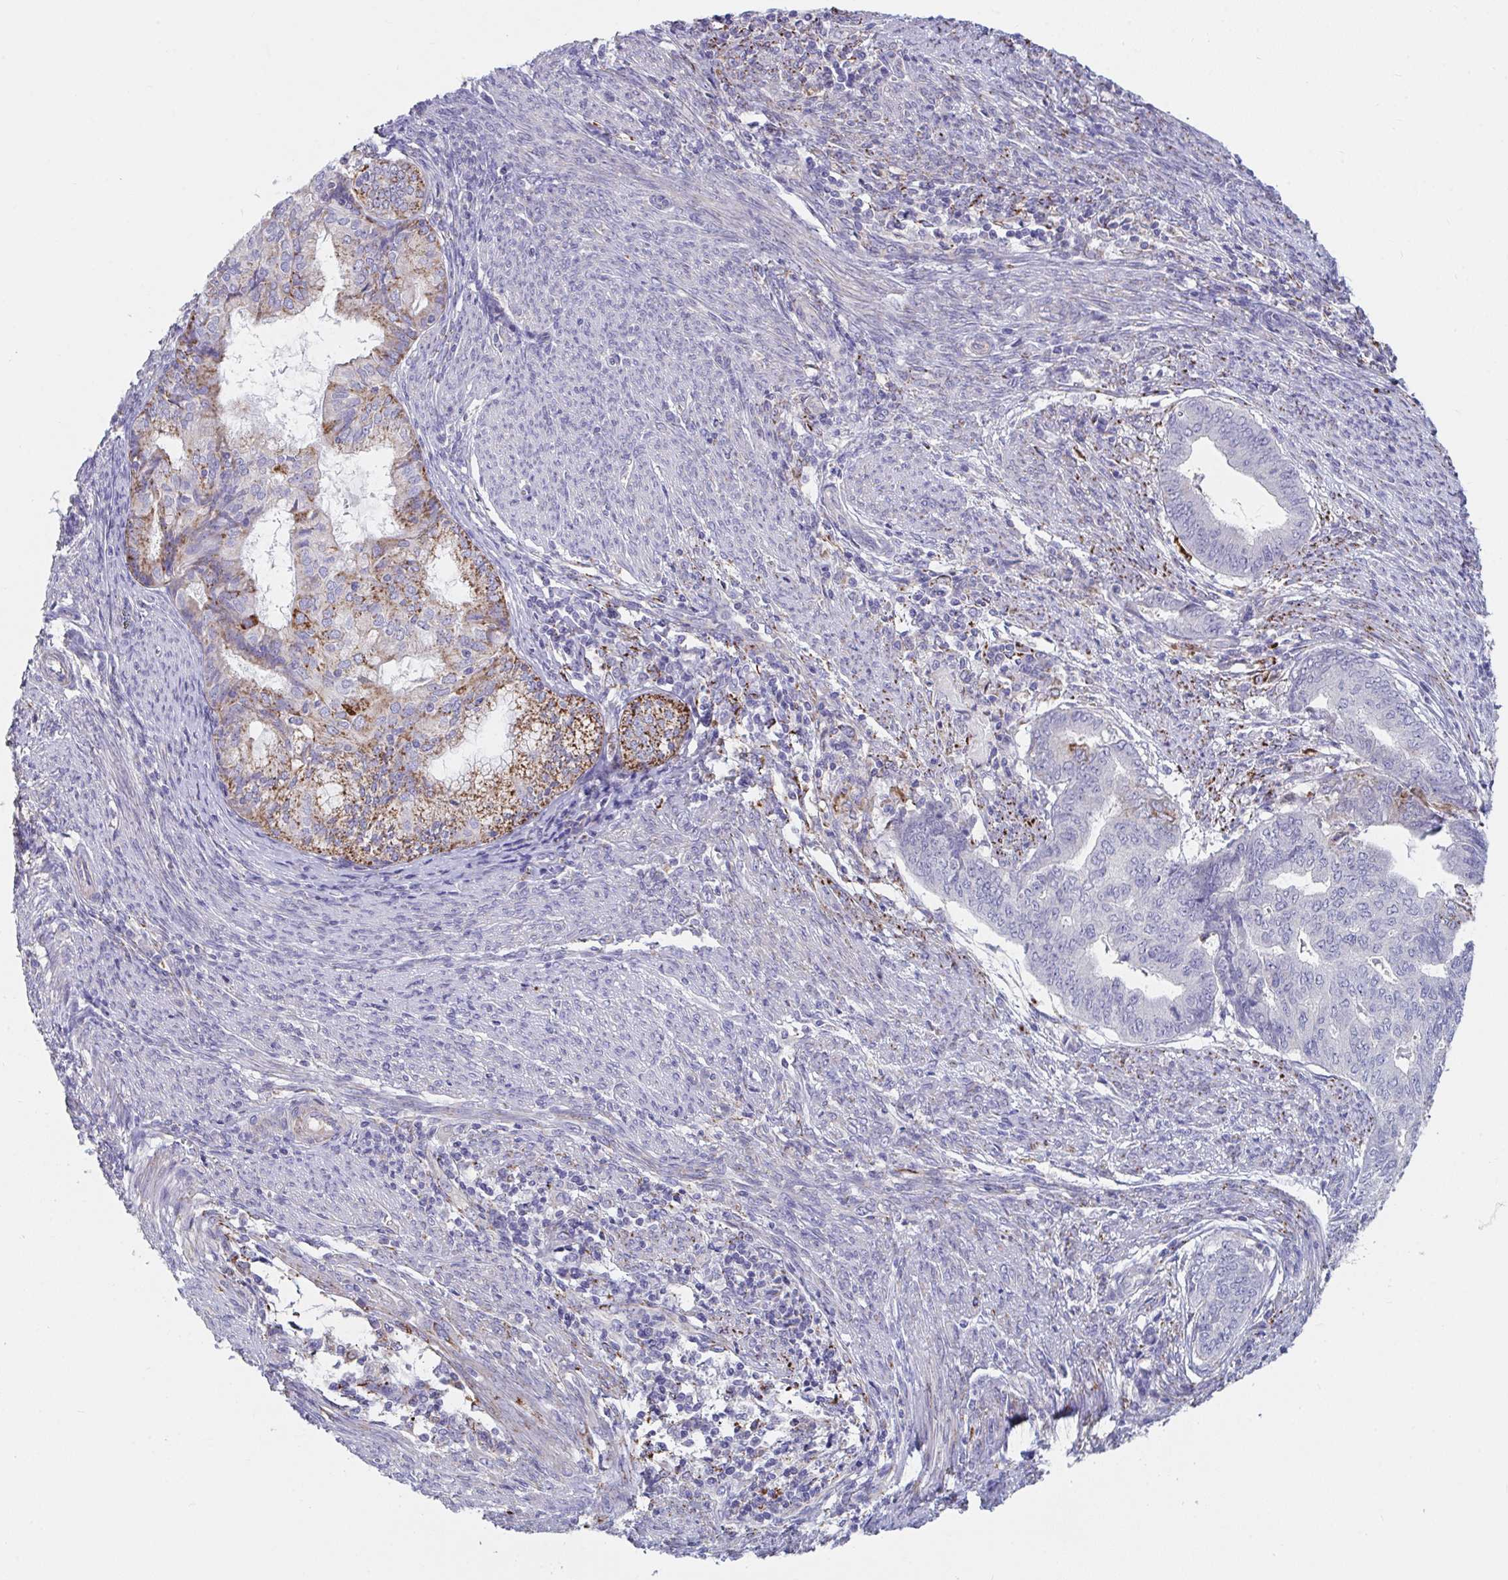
{"staining": {"intensity": "strong", "quantity": "<25%", "location": "cytoplasmic/membranous"}, "tissue": "endometrial cancer", "cell_type": "Tumor cells", "image_type": "cancer", "snomed": [{"axis": "morphology", "description": "Adenocarcinoma, NOS"}, {"axis": "topography", "description": "Endometrium"}], "caption": "Immunohistochemistry (DAB (3,3'-diaminobenzidine)) staining of human endometrial cancer (adenocarcinoma) exhibits strong cytoplasmic/membranous protein staining in approximately <25% of tumor cells.", "gene": "FAM156B", "patient": {"sex": "female", "age": 79}}